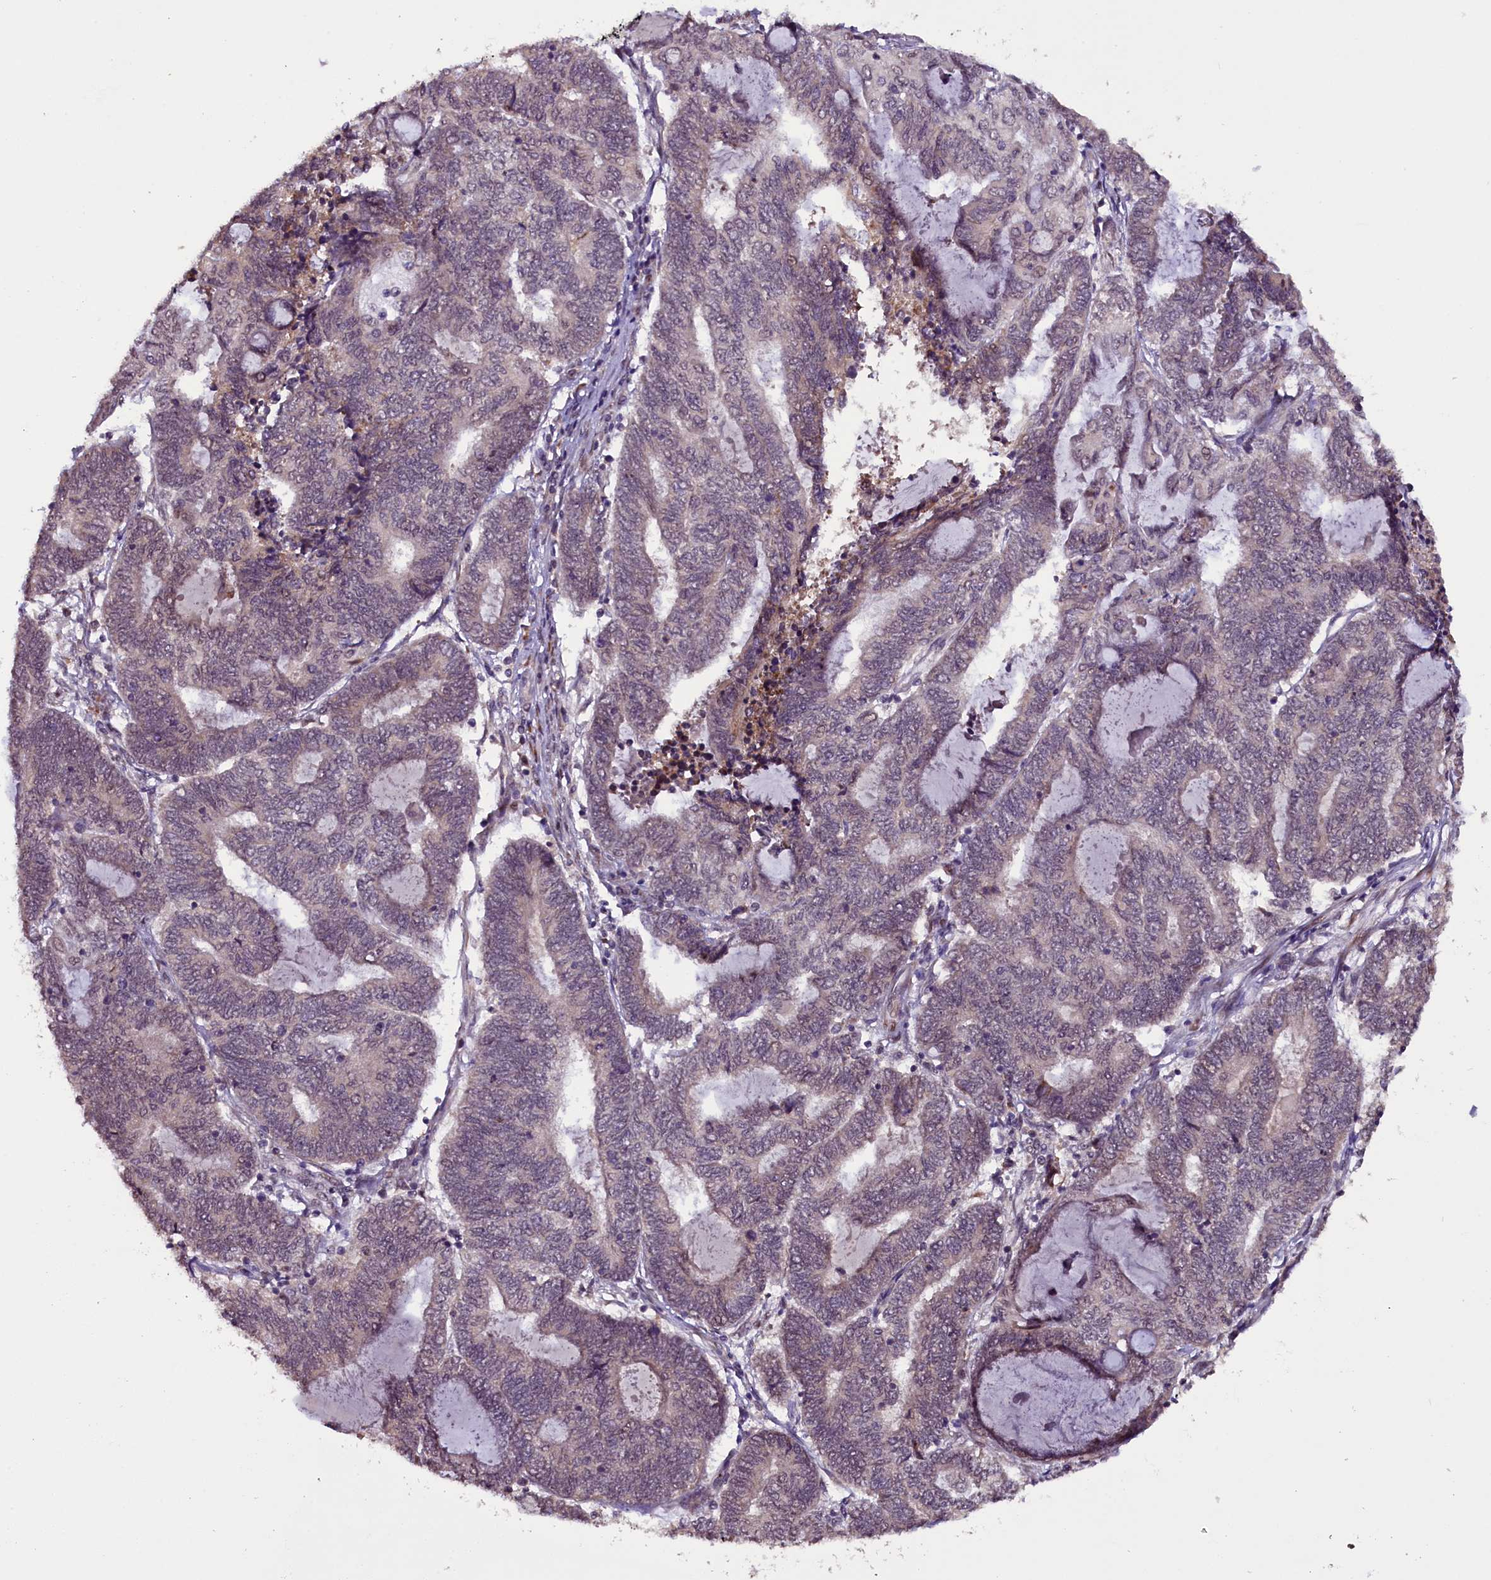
{"staining": {"intensity": "weak", "quantity": "25%-75%", "location": "nuclear"}, "tissue": "endometrial cancer", "cell_type": "Tumor cells", "image_type": "cancer", "snomed": [{"axis": "morphology", "description": "Adenocarcinoma, NOS"}, {"axis": "topography", "description": "Uterus"}, {"axis": "topography", "description": "Endometrium"}], "caption": "This micrograph displays endometrial cancer stained with immunohistochemistry to label a protein in brown. The nuclear of tumor cells show weak positivity for the protein. Nuclei are counter-stained blue.", "gene": "RPUSD2", "patient": {"sex": "female", "age": 70}}